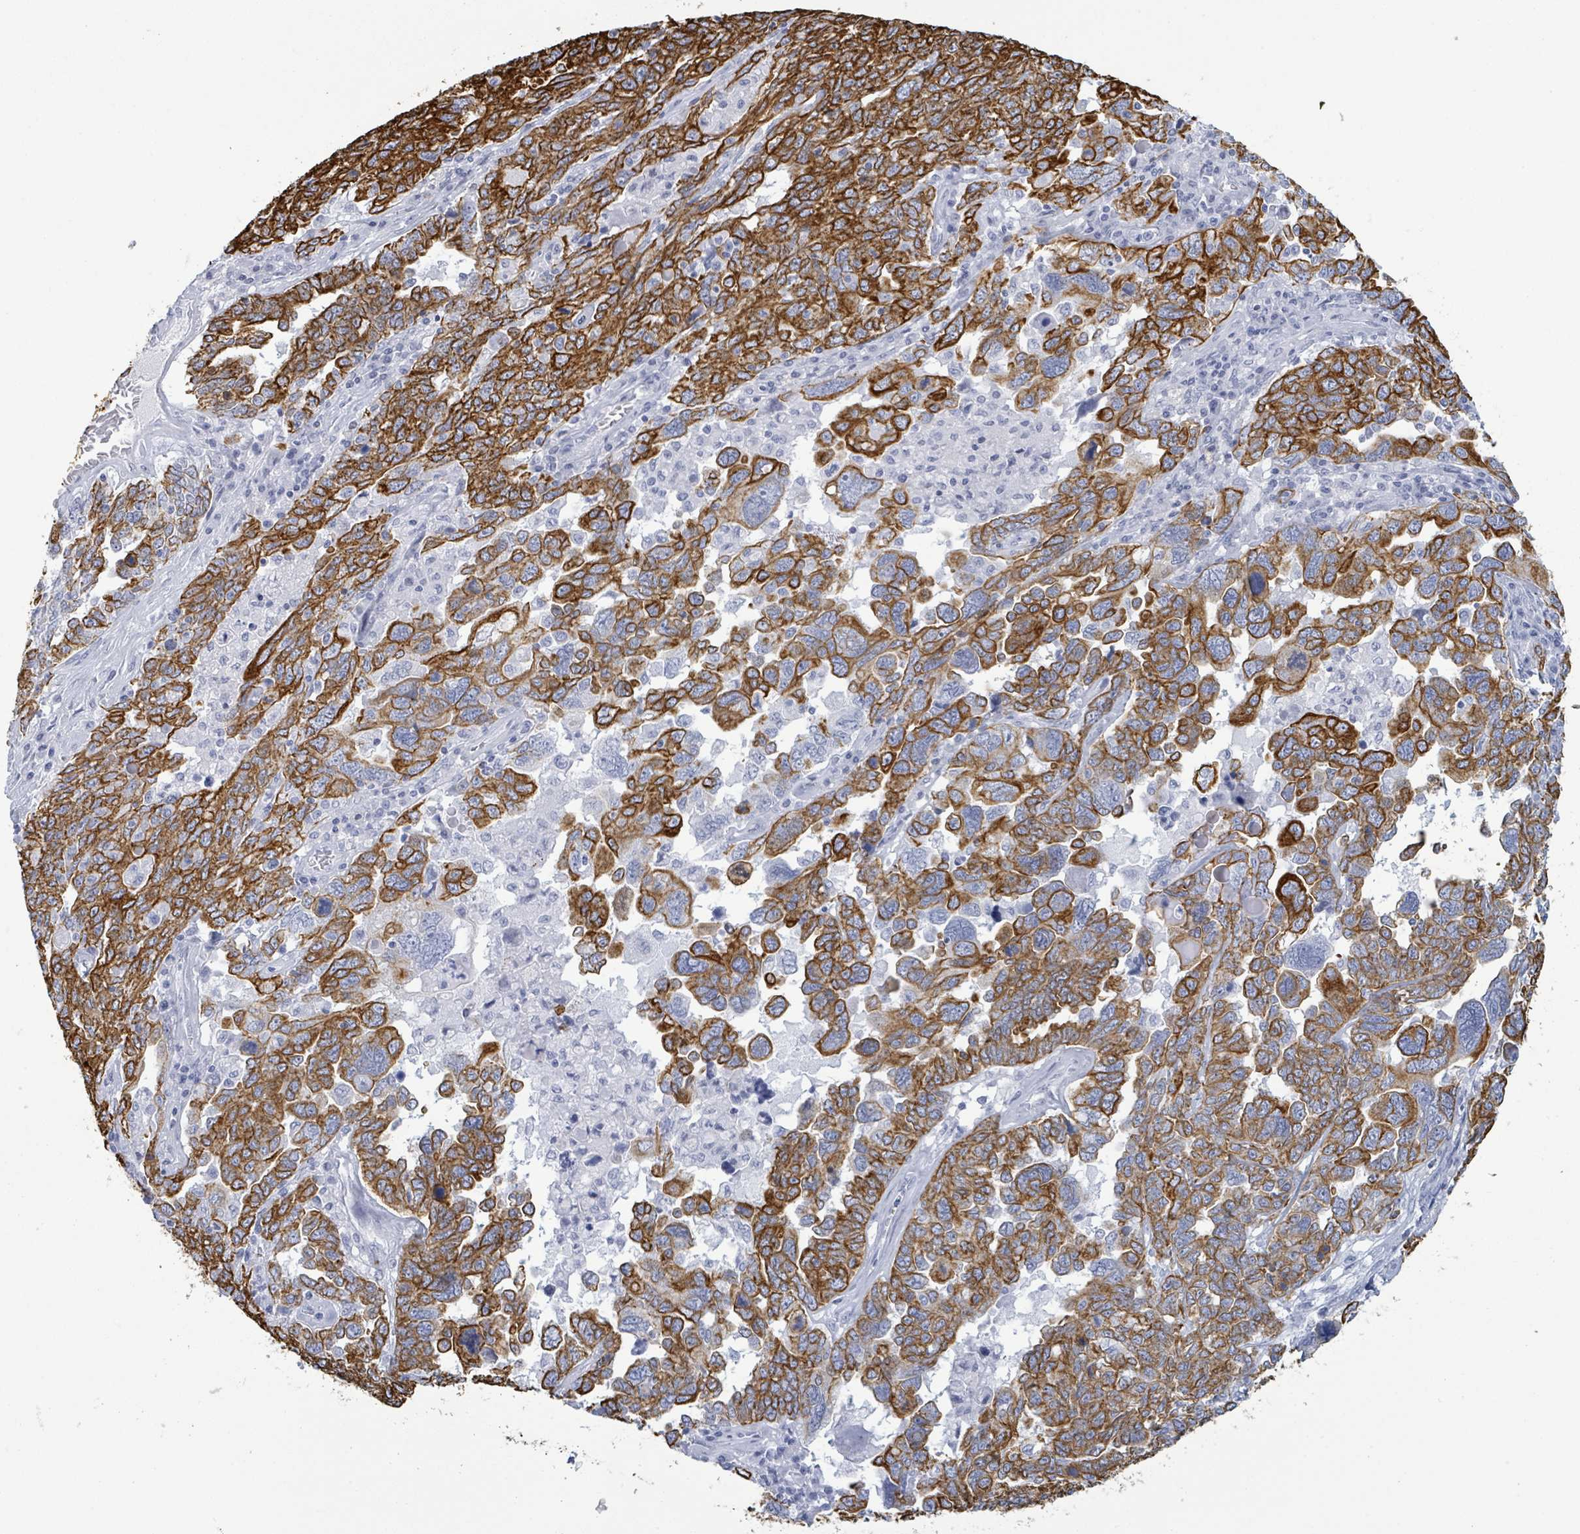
{"staining": {"intensity": "strong", "quantity": ">75%", "location": "cytoplasmic/membranous"}, "tissue": "ovarian cancer", "cell_type": "Tumor cells", "image_type": "cancer", "snomed": [{"axis": "morphology", "description": "Carcinoma, endometroid"}, {"axis": "topography", "description": "Ovary"}], "caption": "Ovarian cancer (endometroid carcinoma) stained for a protein (brown) exhibits strong cytoplasmic/membranous positive positivity in about >75% of tumor cells.", "gene": "KRT8", "patient": {"sex": "female", "age": 62}}